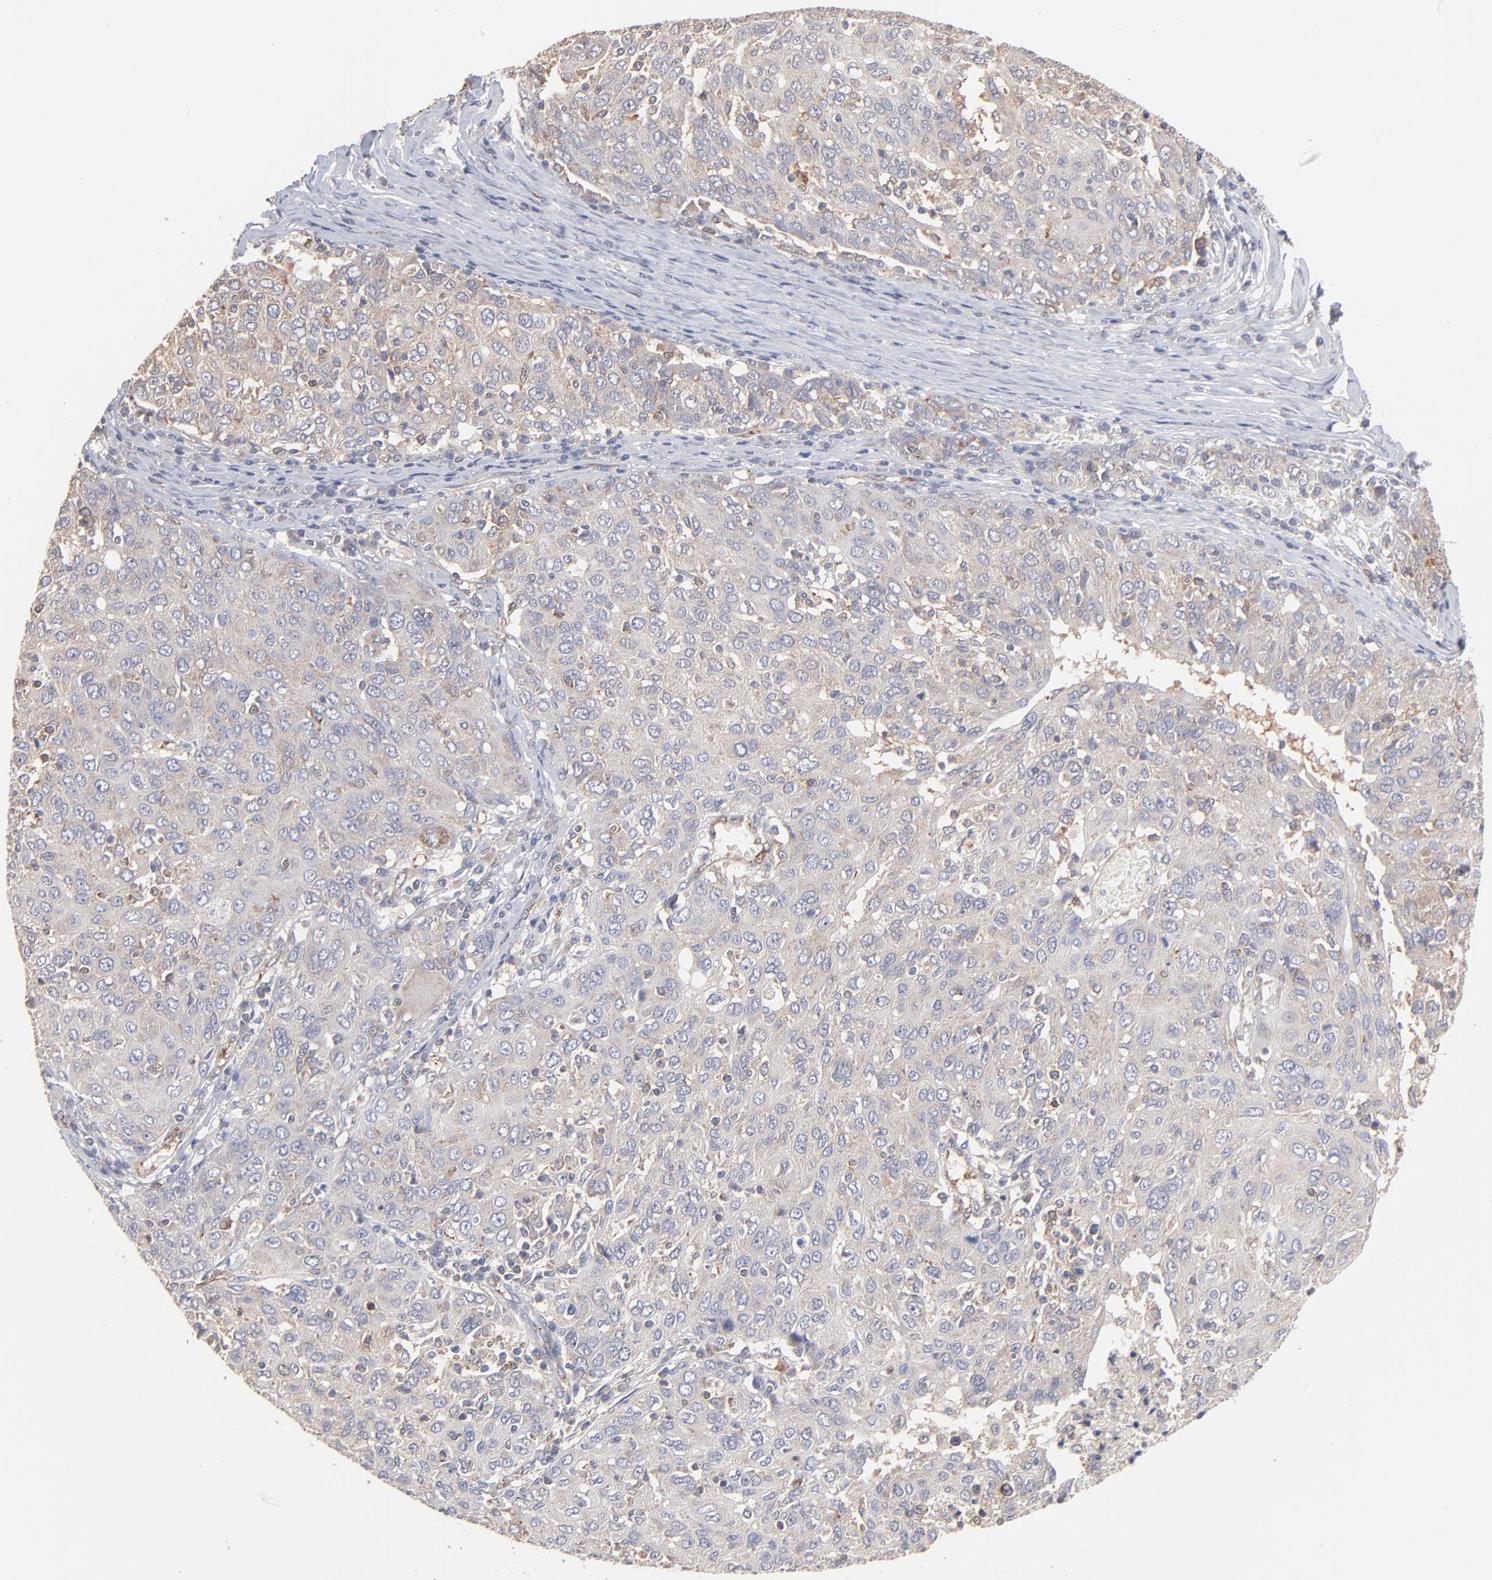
{"staining": {"intensity": "weak", "quantity": ">75%", "location": "cytoplasmic/membranous"}, "tissue": "ovarian cancer", "cell_type": "Tumor cells", "image_type": "cancer", "snomed": [{"axis": "morphology", "description": "Carcinoma, endometroid"}, {"axis": "topography", "description": "Ovary"}], "caption": "Tumor cells show weak cytoplasmic/membranous expression in about >75% of cells in ovarian cancer.", "gene": "IVNS1ABP", "patient": {"sex": "female", "age": 50}}